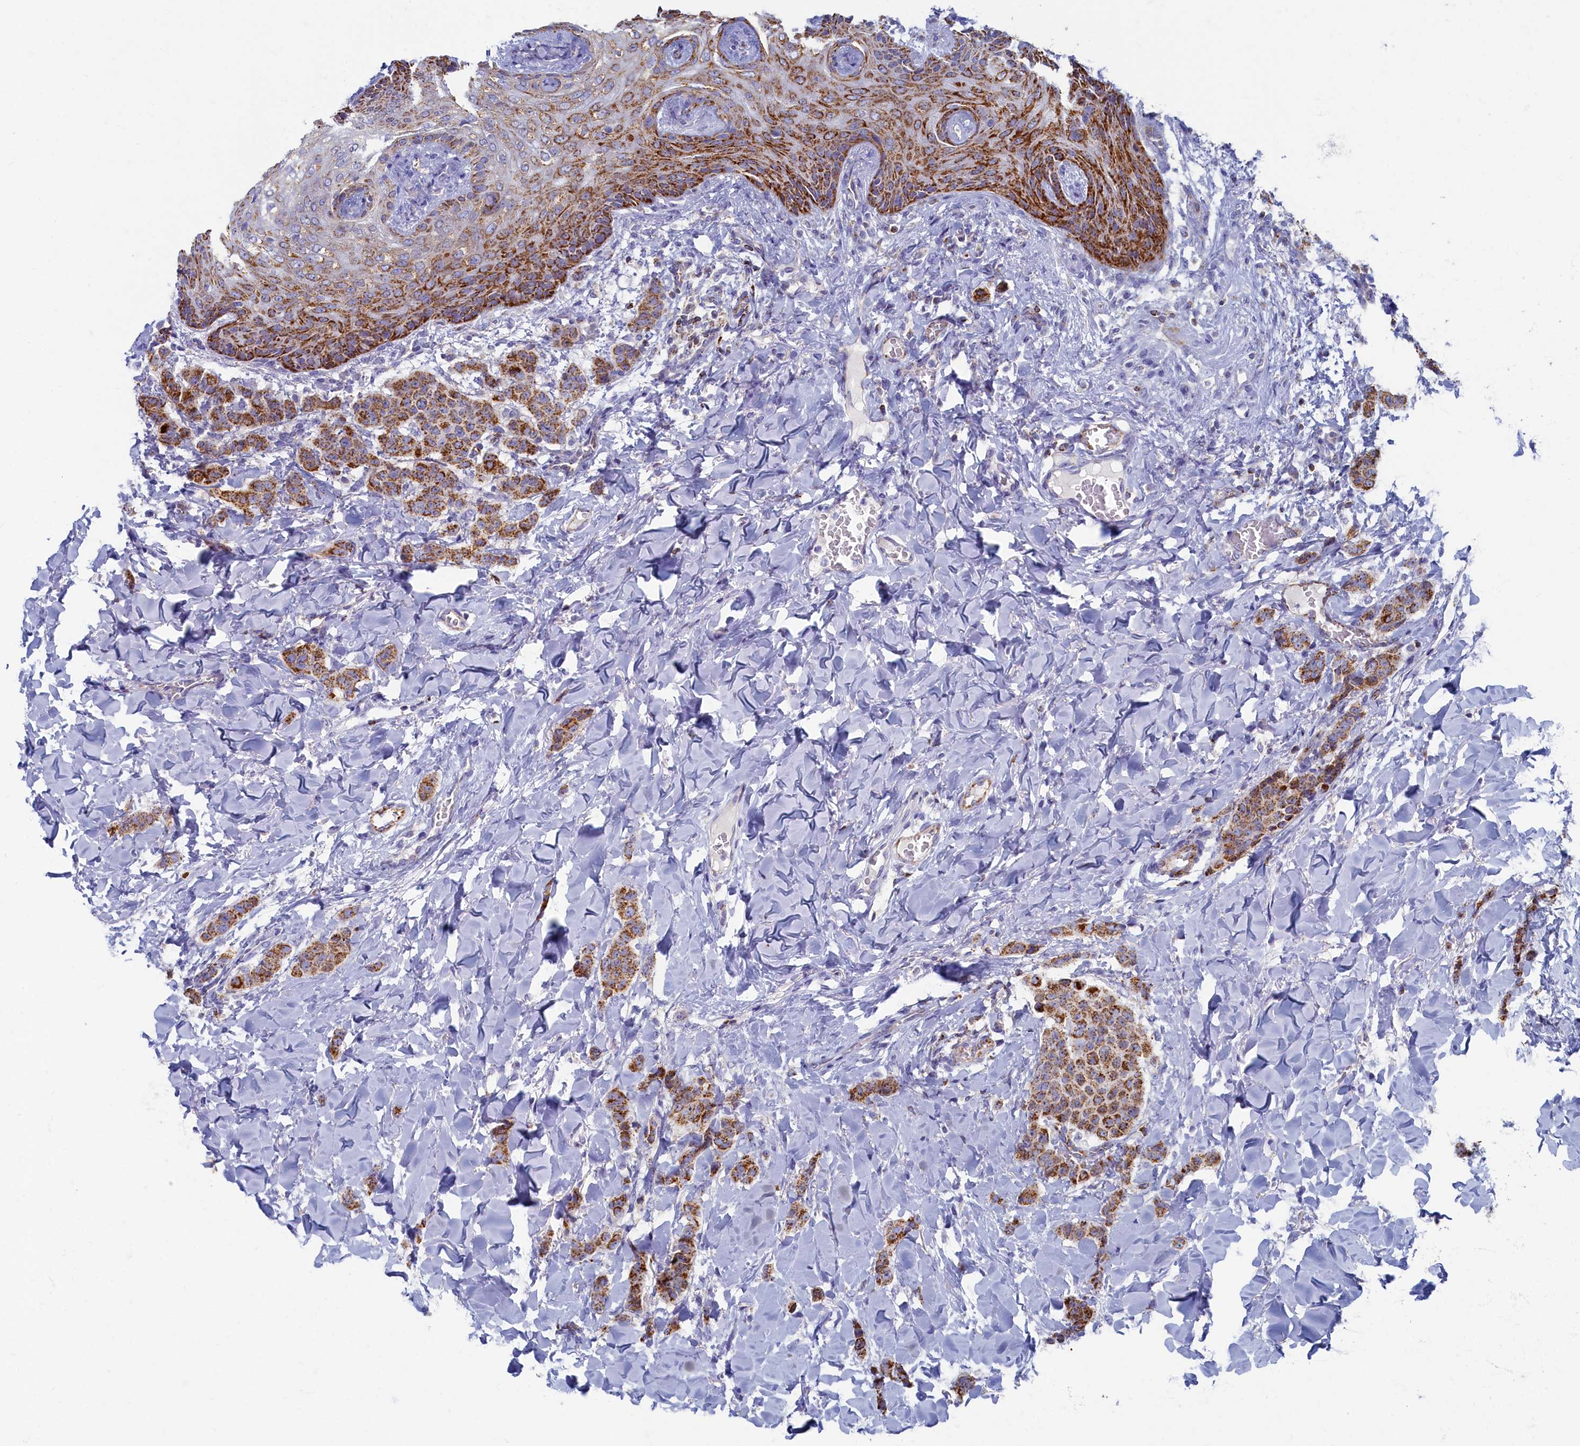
{"staining": {"intensity": "moderate", "quantity": ">75%", "location": "cytoplasmic/membranous"}, "tissue": "breast cancer", "cell_type": "Tumor cells", "image_type": "cancer", "snomed": [{"axis": "morphology", "description": "Duct carcinoma"}, {"axis": "topography", "description": "Breast"}], "caption": "The immunohistochemical stain highlights moderate cytoplasmic/membranous expression in tumor cells of breast cancer tissue.", "gene": "OCIAD2", "patient": {"sex": "female", "age": 40}}